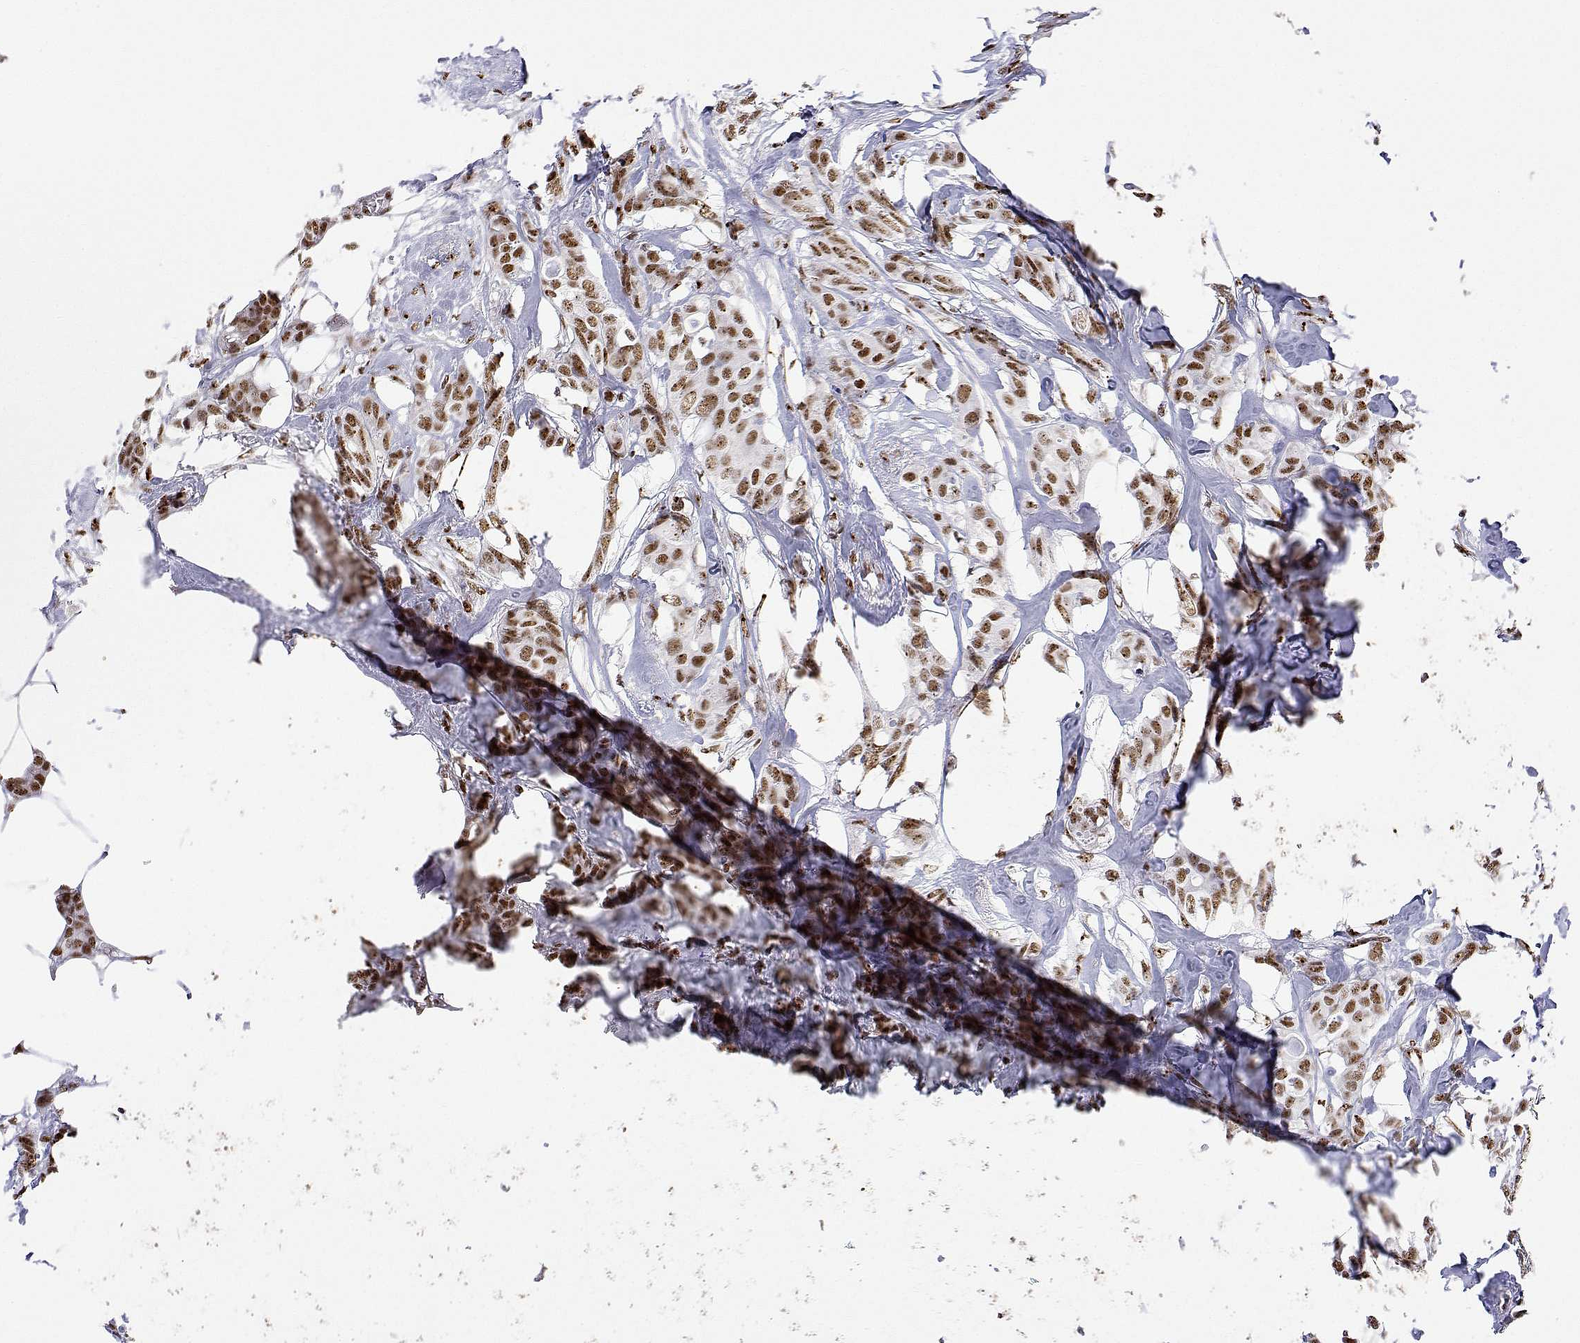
{"staining": {"intensity": "moderate", "quantity": ">75%", "location": "nuclear"}, "tissue": "breast cancer", "cell_type": "Tumor cells", "image_type": "cancer", "snomed": [{"axis": "morphology", "description": "Duct carcinoma"}, {"axis": "topography", "description": "Breast"}], "caption": "Immunohistochemical staining of human intraductal carcinoma (breast) displays medium levels of moderate nuclear positivity in approximately >75% of tumor cells. (Stains: DAB in brown, nuclei in blue, Microscopy: brightfield microscopy at high magnification).", "gene": "ADAR", "patient": {"sex": "female", "age": 54}}